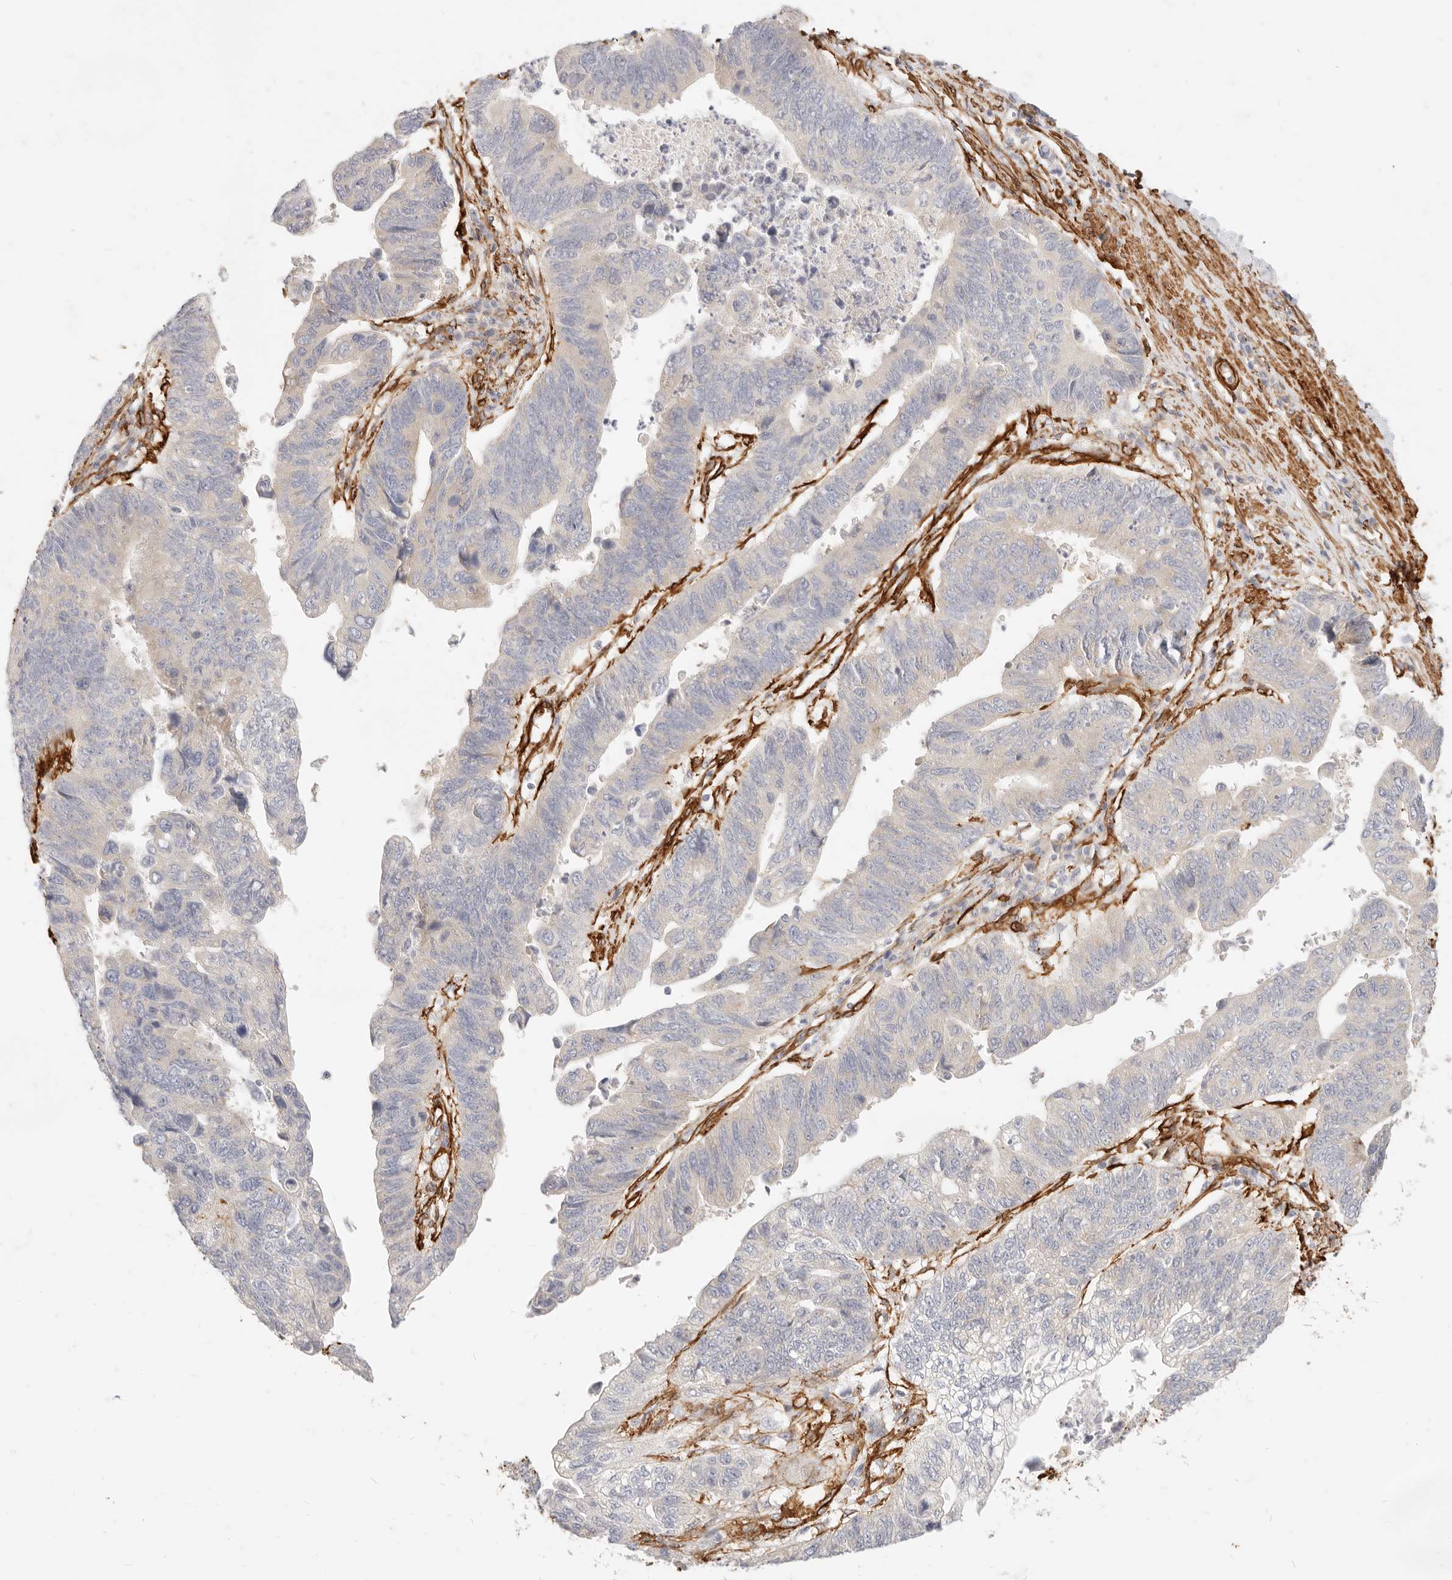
{"staining": {"intensity": "negative", "quantity": "none", "location": "none"}, "tissue": "stomach cancer", "cell_type": "Tumor cells", "image_type": "cancer", "snomed": [{"axis": "morphology", "description": "Adenocarcinoma, NOS"}, {"axis": "topography", "description": "Stomach"}], "caption": "Immunohistochemical staining of human stomach adenocarcinoma demonstrates no significant expression in tumor cells.", "gene": "TMTC2", "patient": {"sex": "male", "age": 59}}